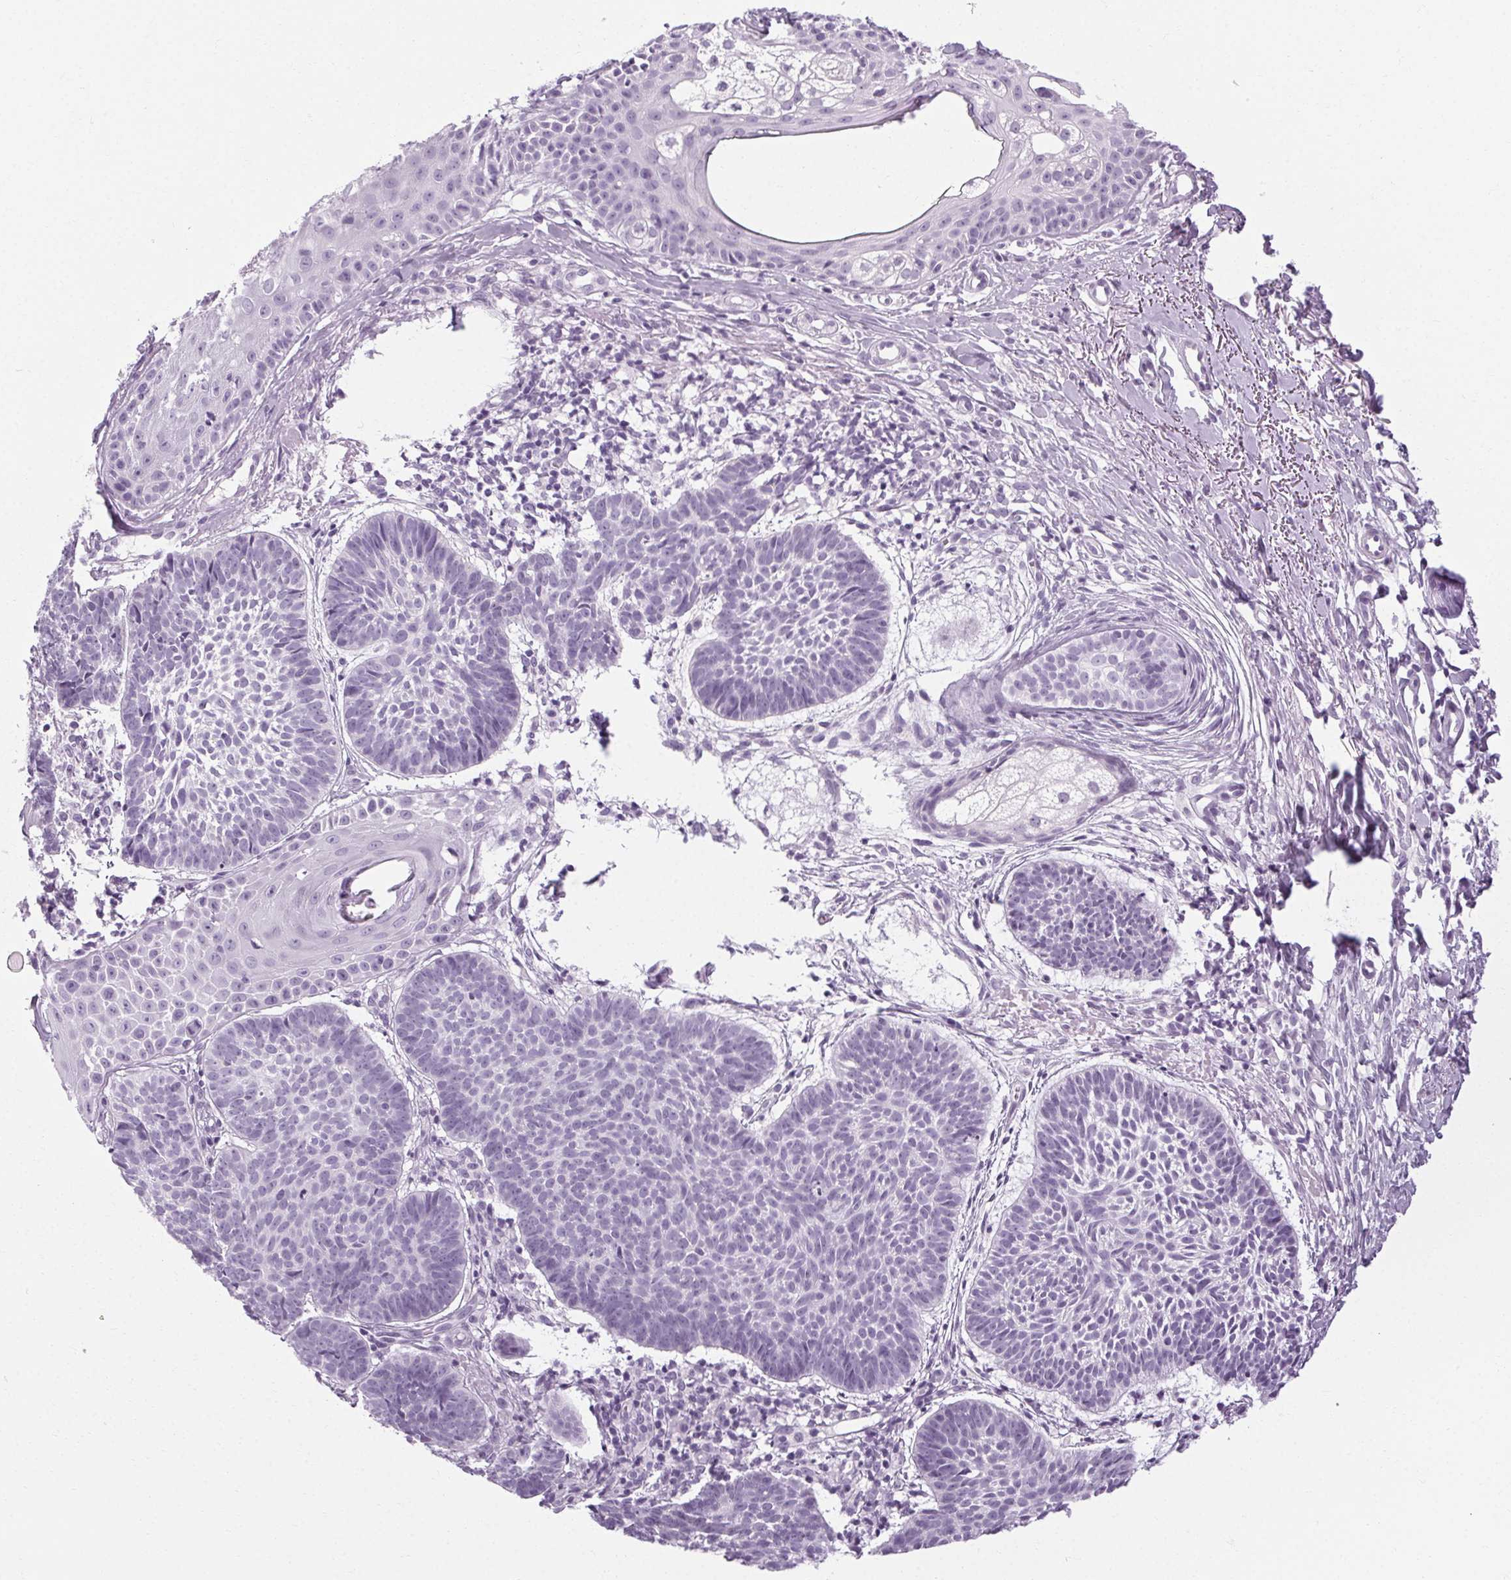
{"staining": {"intensity": "negative", "quantity": "none", "location": "none"}, "tissue": "skin cancer", "cell_type": "Tumor cells", "image_type": "cancer", "snomed": [{"axis": "morphology", "description": "Basal cell carcinoma"}, {"axis": "topography", "description": "Skin"}], "caption": "A micrograph of human basal cell carcinoma (skin) is negative for staining in tumor cells.", "gene": "POMC", "patient": {"sex": "male", "age": 72}}